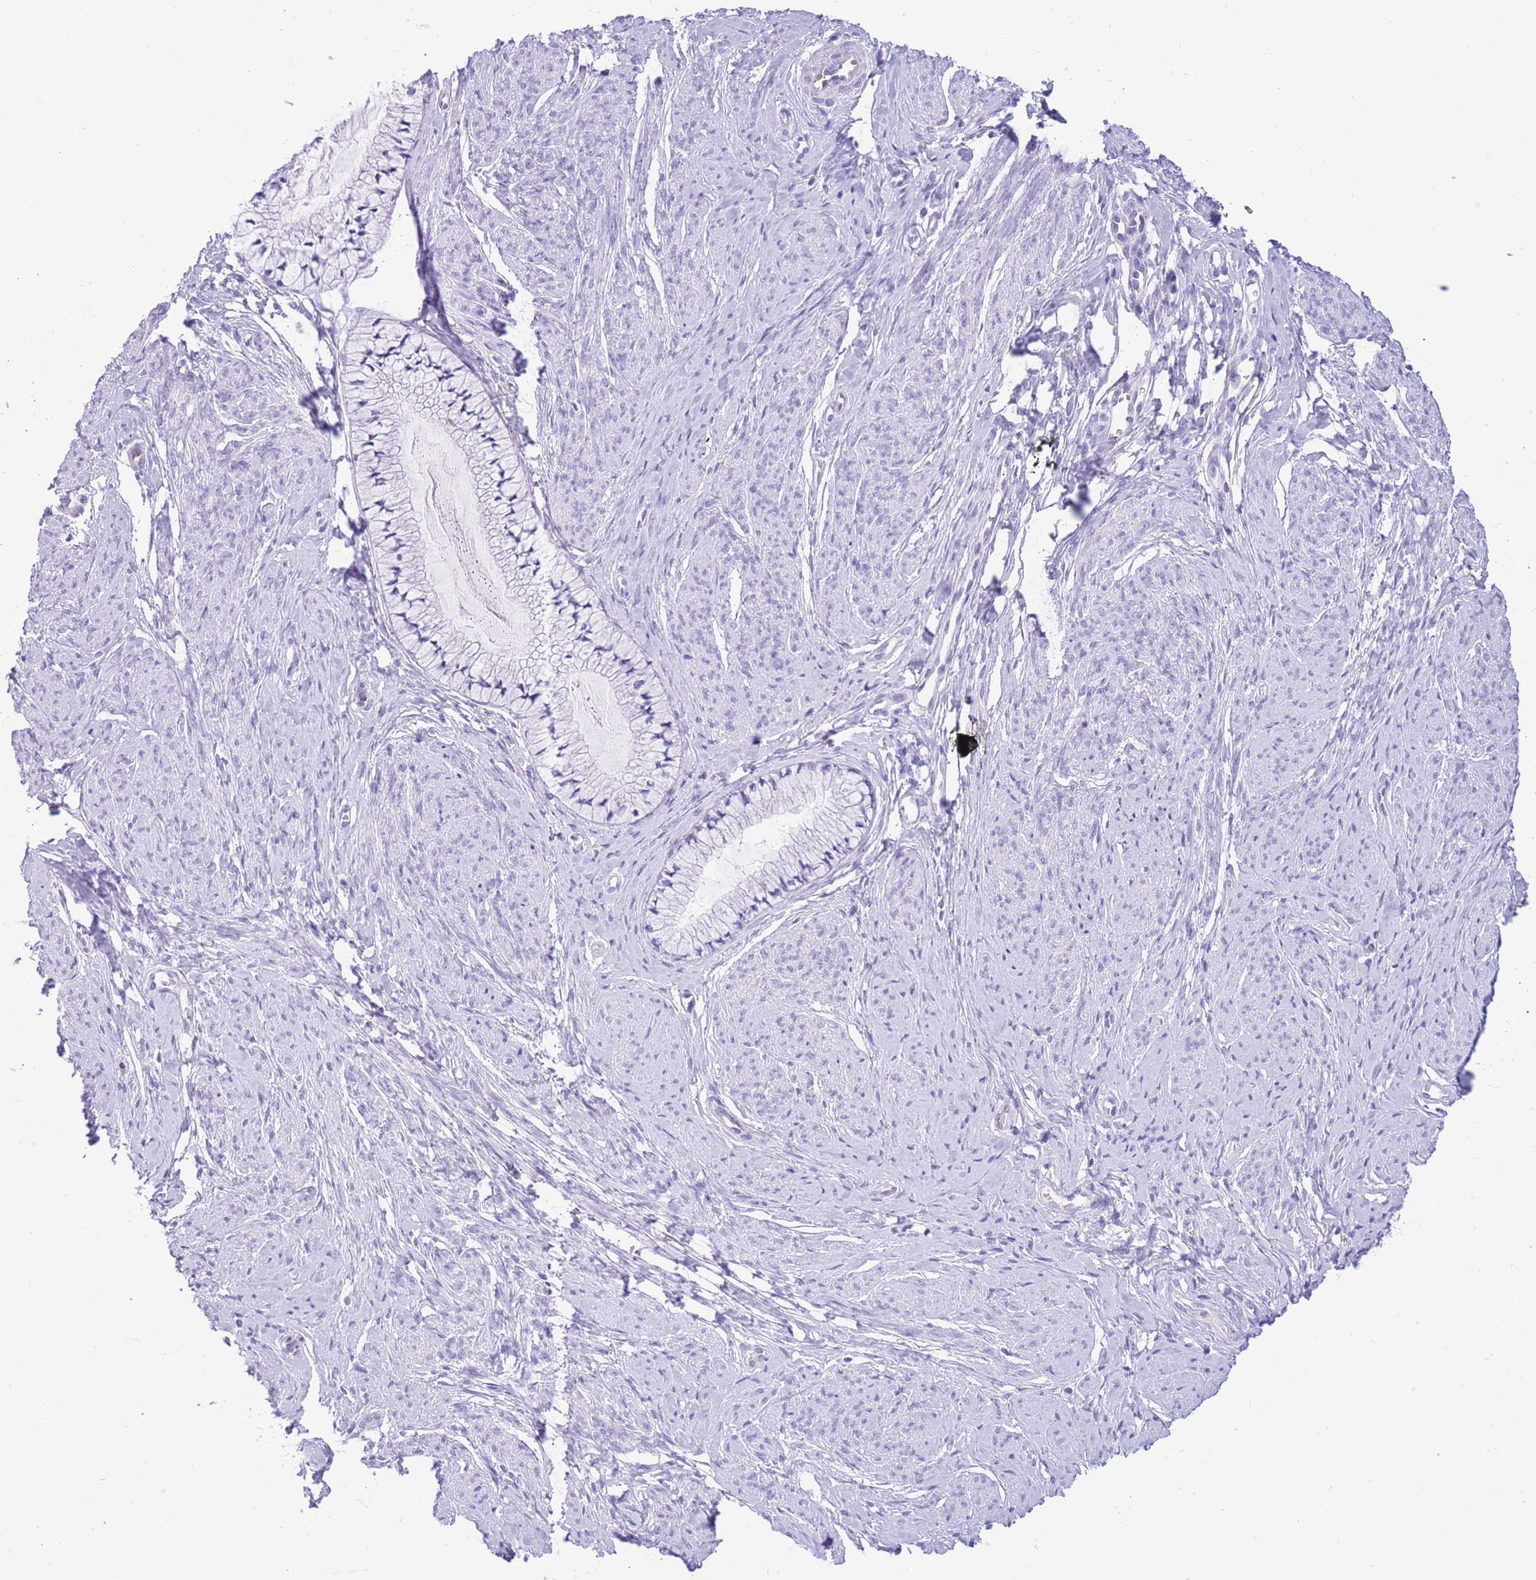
{"staining": {"intensity": "negative", "quantity": "none", "location": "none"}, "tissue": "cervix", "cell_type": "Glandular cells", "image_type": "normal", "snomed": [{"axis": "morphology", "description": "Normal tissue, NOS"}, {"axis": "topography", "description": "Cervix"}], "caption": "IHC histopathology image of unremarkable cervix: cervix stained with DAB shows no significant protein positivity in glandular cells.", "gene": "SULT1A1", "patient": {"sex": "female", "age": 42}}